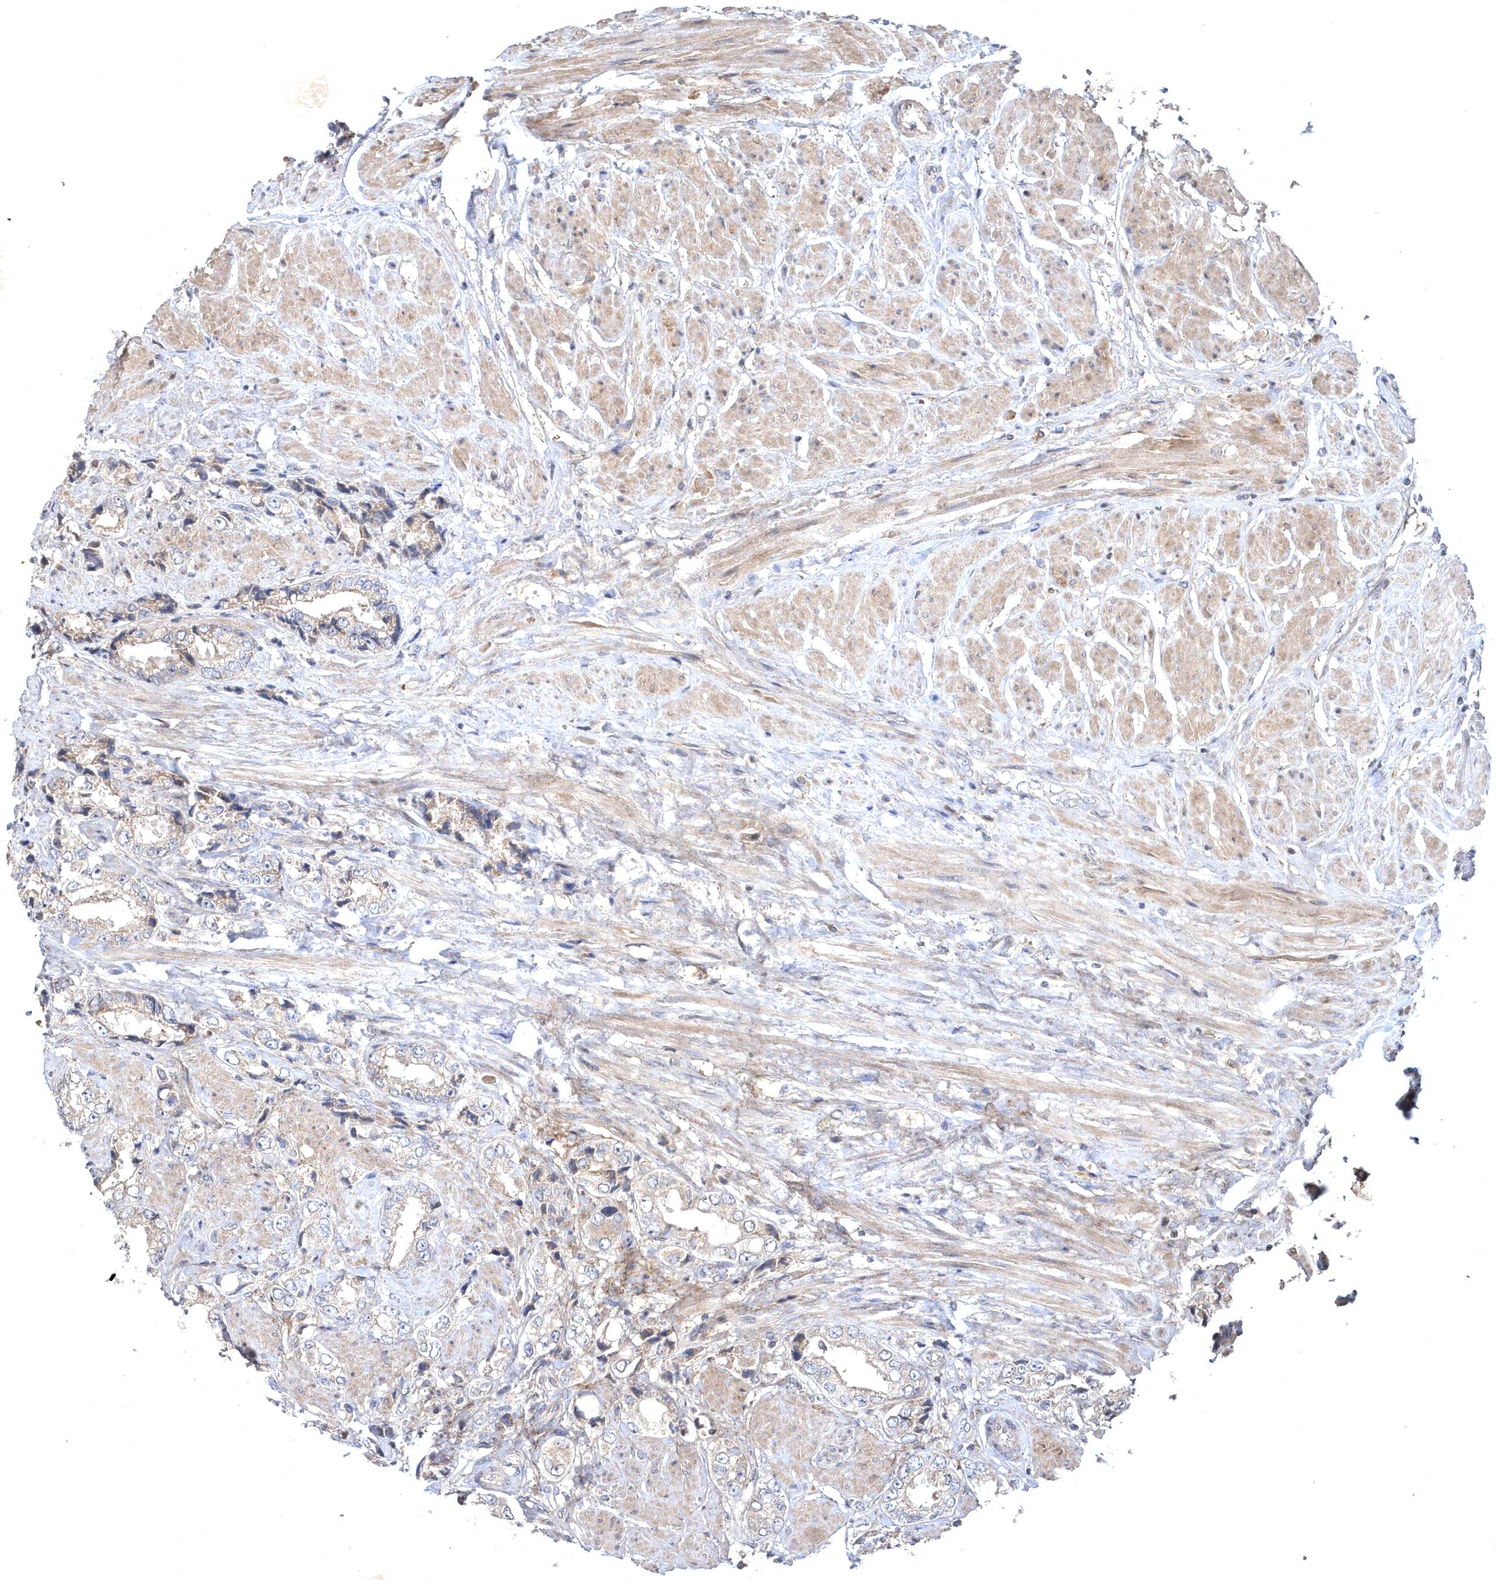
{"staining": {"intensity": "weak", "quantity": "<25%", "location": "cytoplasmic/membranous"}, "tissue": "prostate cancer", "cell_type": "Tumor cells", "image_type": "cancer", "snomed": [{"axis": "morphology", "description": "Adenocarcinoma, High grade"}, {"axis": "topography", "description": "Prostate"}], "caption": "An IHC micrograph of prostate cancer (high-grade adenocarcinoma) is shown. There is no staining in tumor cells of prostate cancer (high-grade adenocarcinoma). (Immunohistochemistry (ihc), brightfield microscopy, high magnification).", "gene": "HMGCS1", "patient": {"sex": "male", "age": 61}}